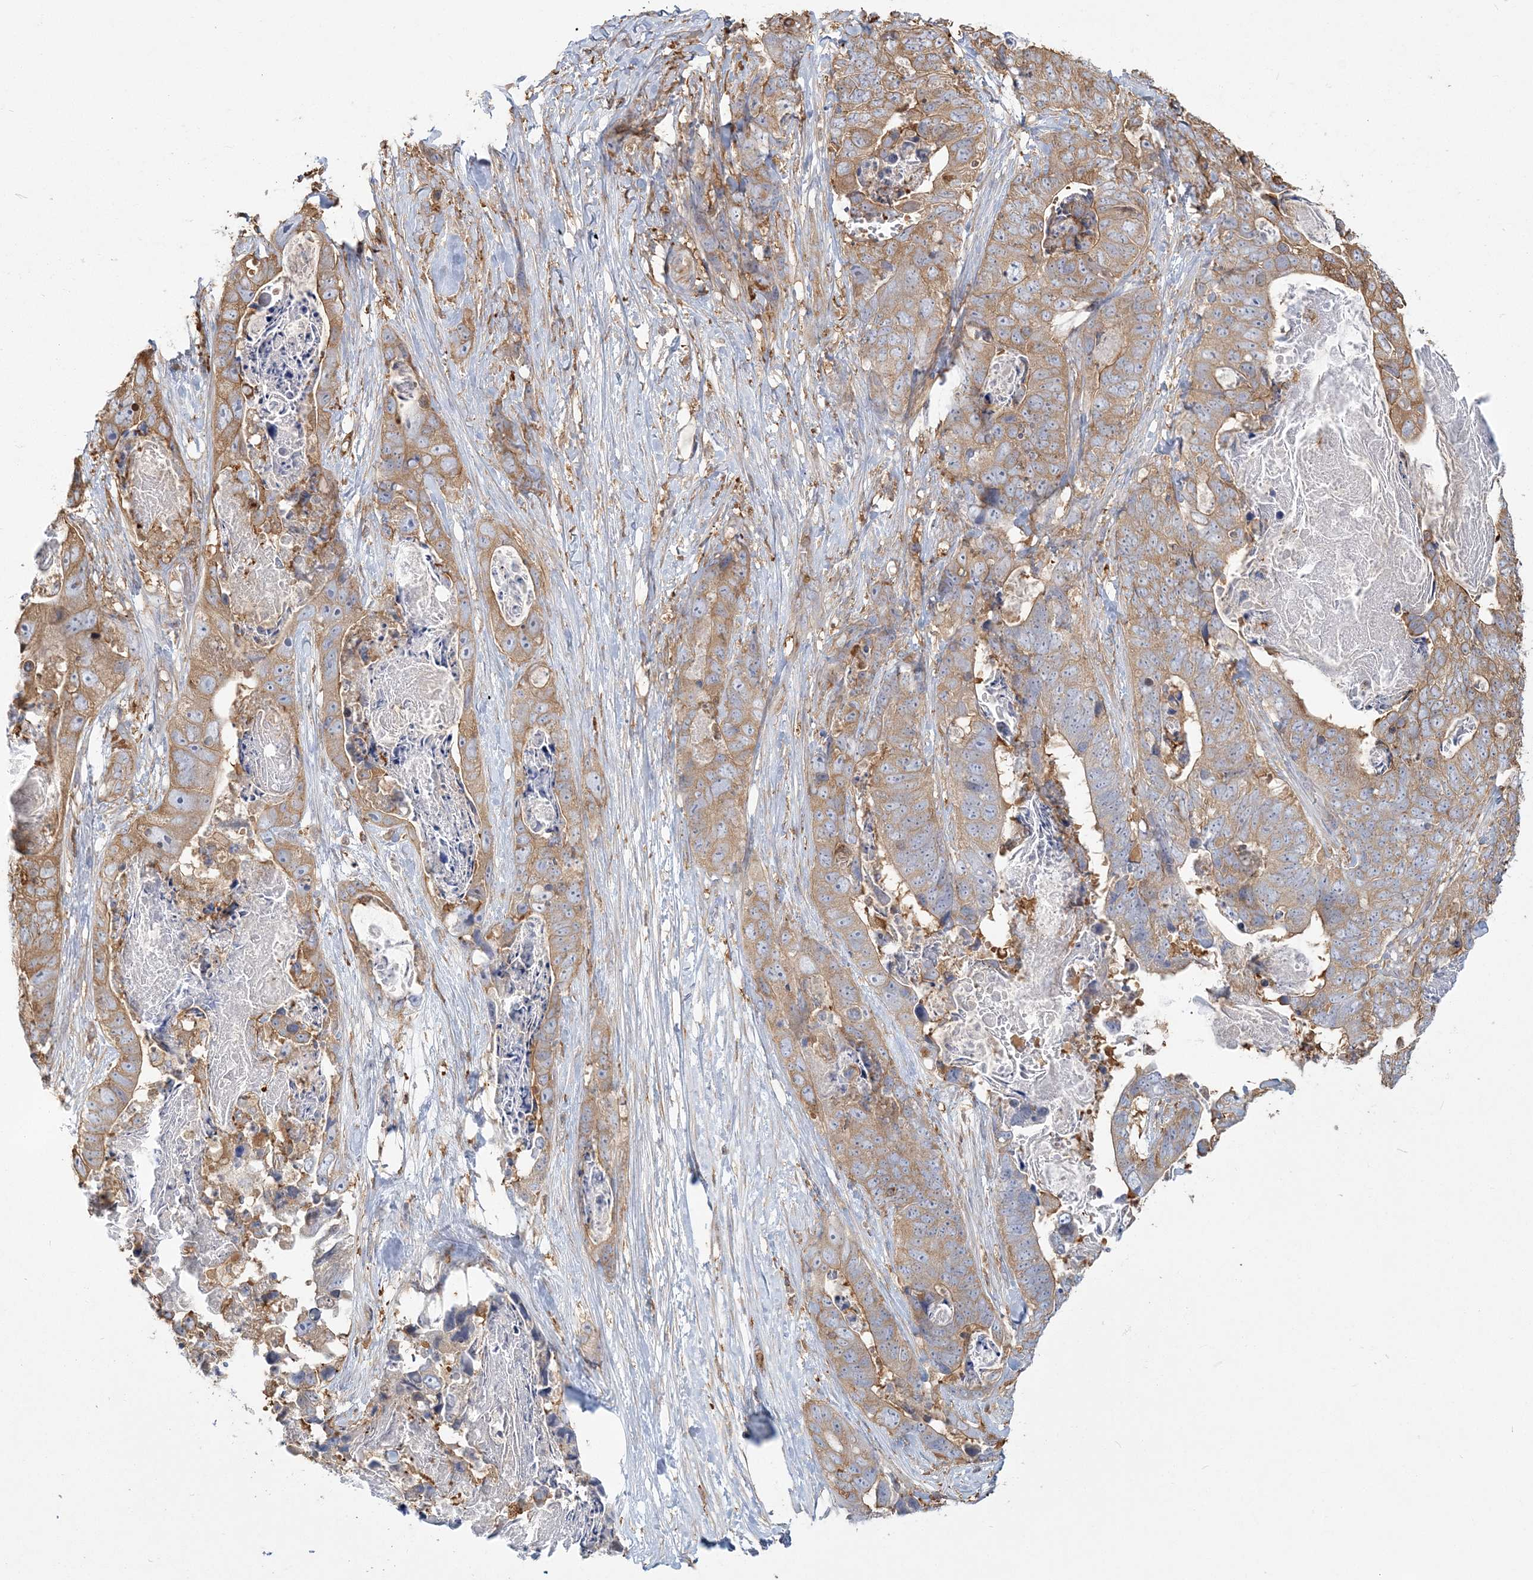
{"staining": {"intensity": "moderate", "quantity": ">75%", "location": "cytoplasmic/membranous"}, "tissue": "stomach cancer", "cell_type": "Tumor cells", "image_type": "cancer", "snomed": [{"axis": "morphology", "description": "Adenocarcinoma, NOS"}, {"axis": "topography", "description": "Stomach"}], "caption": "Stomach cancer (adenocarcinoma) stained with DAB immunohistochemistry (IHC) shows medium levels of moderate cytoplasmic/membranous expression in approximately >75% of tumor cells.", "gene": "ANKS1A", "patient": {"sex": "female", "age": 89}}